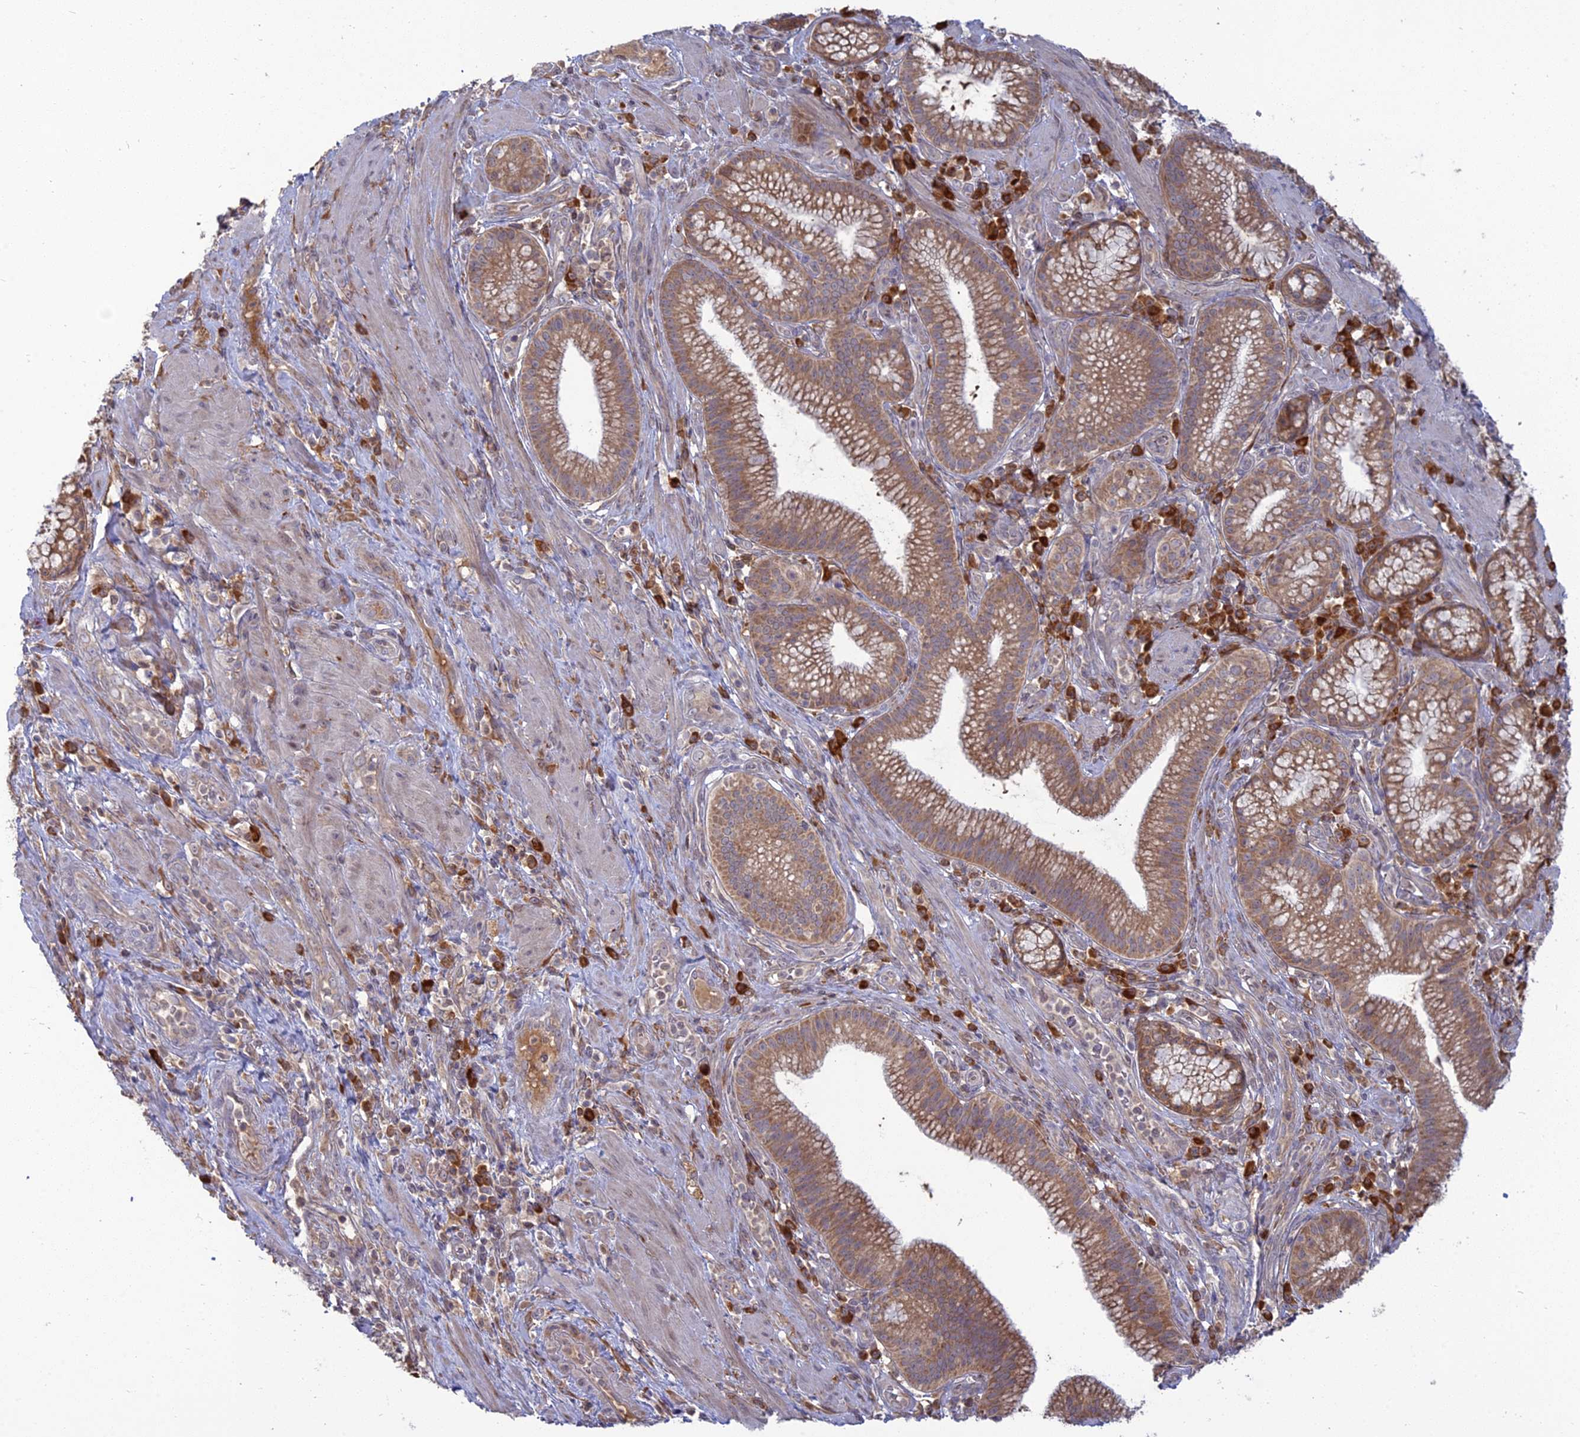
{"staining": {"intensity": "moderate", "quantity": ">75%", "location": "cytoplasmic/membranous"}, "tissue": "pancreatic cancer", "cell_type": "Tumor cells", "image_type": "cancer", "snomed": [{"axis": "morphology", "description": "Adenocarcinoma, NOS"}, {"axis": "topography", "description": "Pancreas"}], "caption": "This image reveals immunohistochemistry (IHC) staining of pancreatic adenocarcinoma, with medium moderate cytoplasmic/membranous positivity in about >75% of tumor cells.", "gene": "TMEM208", "patient": {"sex": "male", "age": 72}}